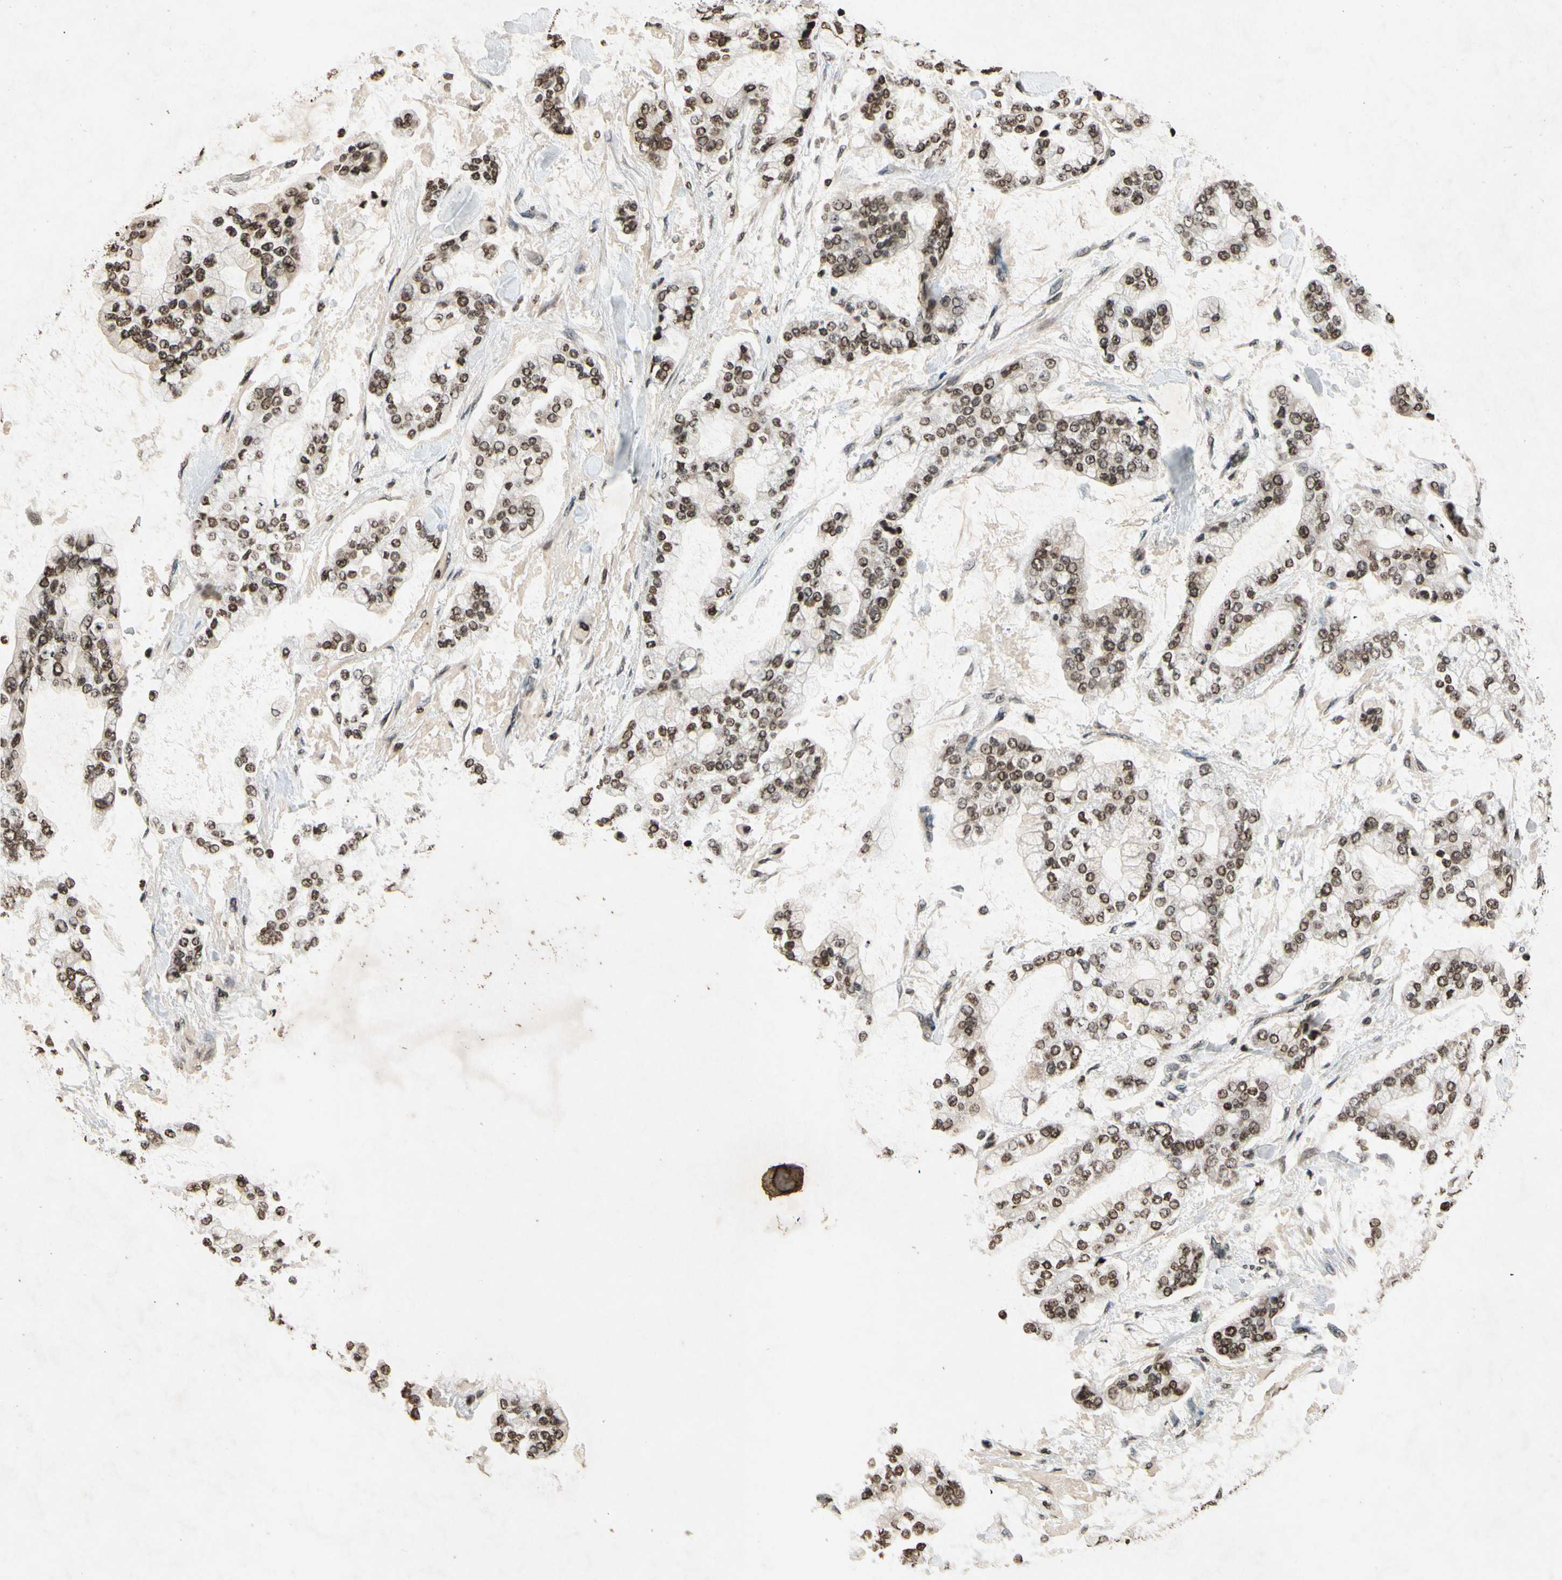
{"staining": {"intensity": "moderate", "quantity": ">75%", "location": "nuclear"}, "tissue": "stomach cancer", "cell_type": "Tumor cells", "image_type": "cancer", "snomed": [{"axis": "morphology", "description": "Normal tissue, NOS"}, {"axis": "morphology", "description": "Adenocarcinoma, NOS"}, {"axis": "topography", "description": "Stomach, upper"}, {"axis": "topography", "description": "Stomach"}], "caption": "An image of adenocarcinoma (stomach) stained for a protein exhibits moderate nuclear brown staining in tumor cells.", "gene": "HOXB3", "patient": {"sex": "male", "age": 76}}